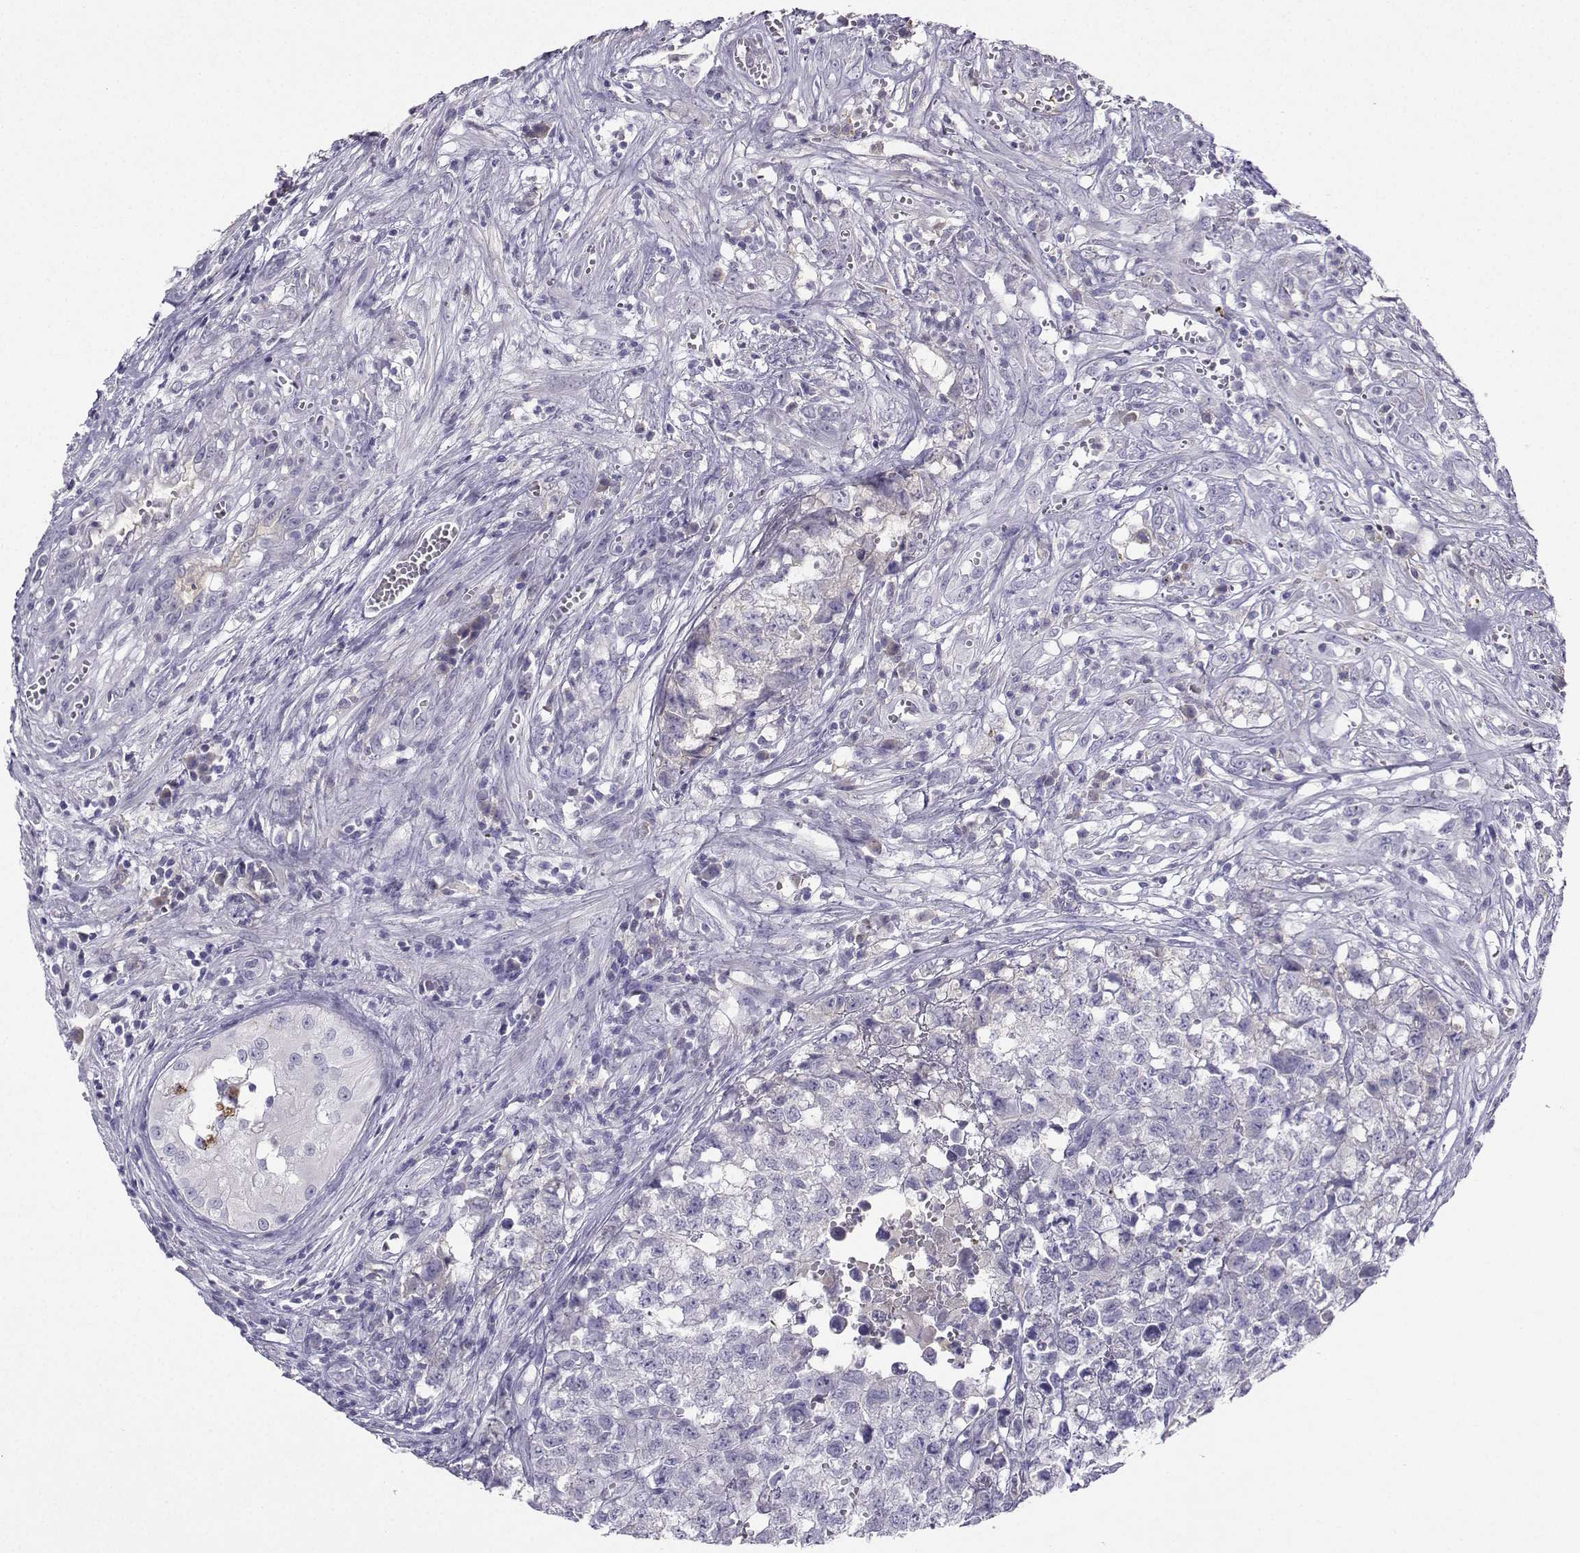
{"staining": {"intensity": "negative", "quantity": "none", "location": "none"}, "tissue": "testis cancer", "cell_type": "Tumor cells", "image_type": "cancer", "snomed": [{"axis": "morphology", "description": "Seminoma, NOS"}, {"axis": "morphology", "description": "Carcinoma, Embryonal, NOS"}, {"axis": "topography", "description": "Testis"}], "caption": "Histopathology image shows no protein positivity in tumor cells of testis seminoma tissue.", "gene": "GRIK4", "patient": {"sex": "male", "age": 22}}